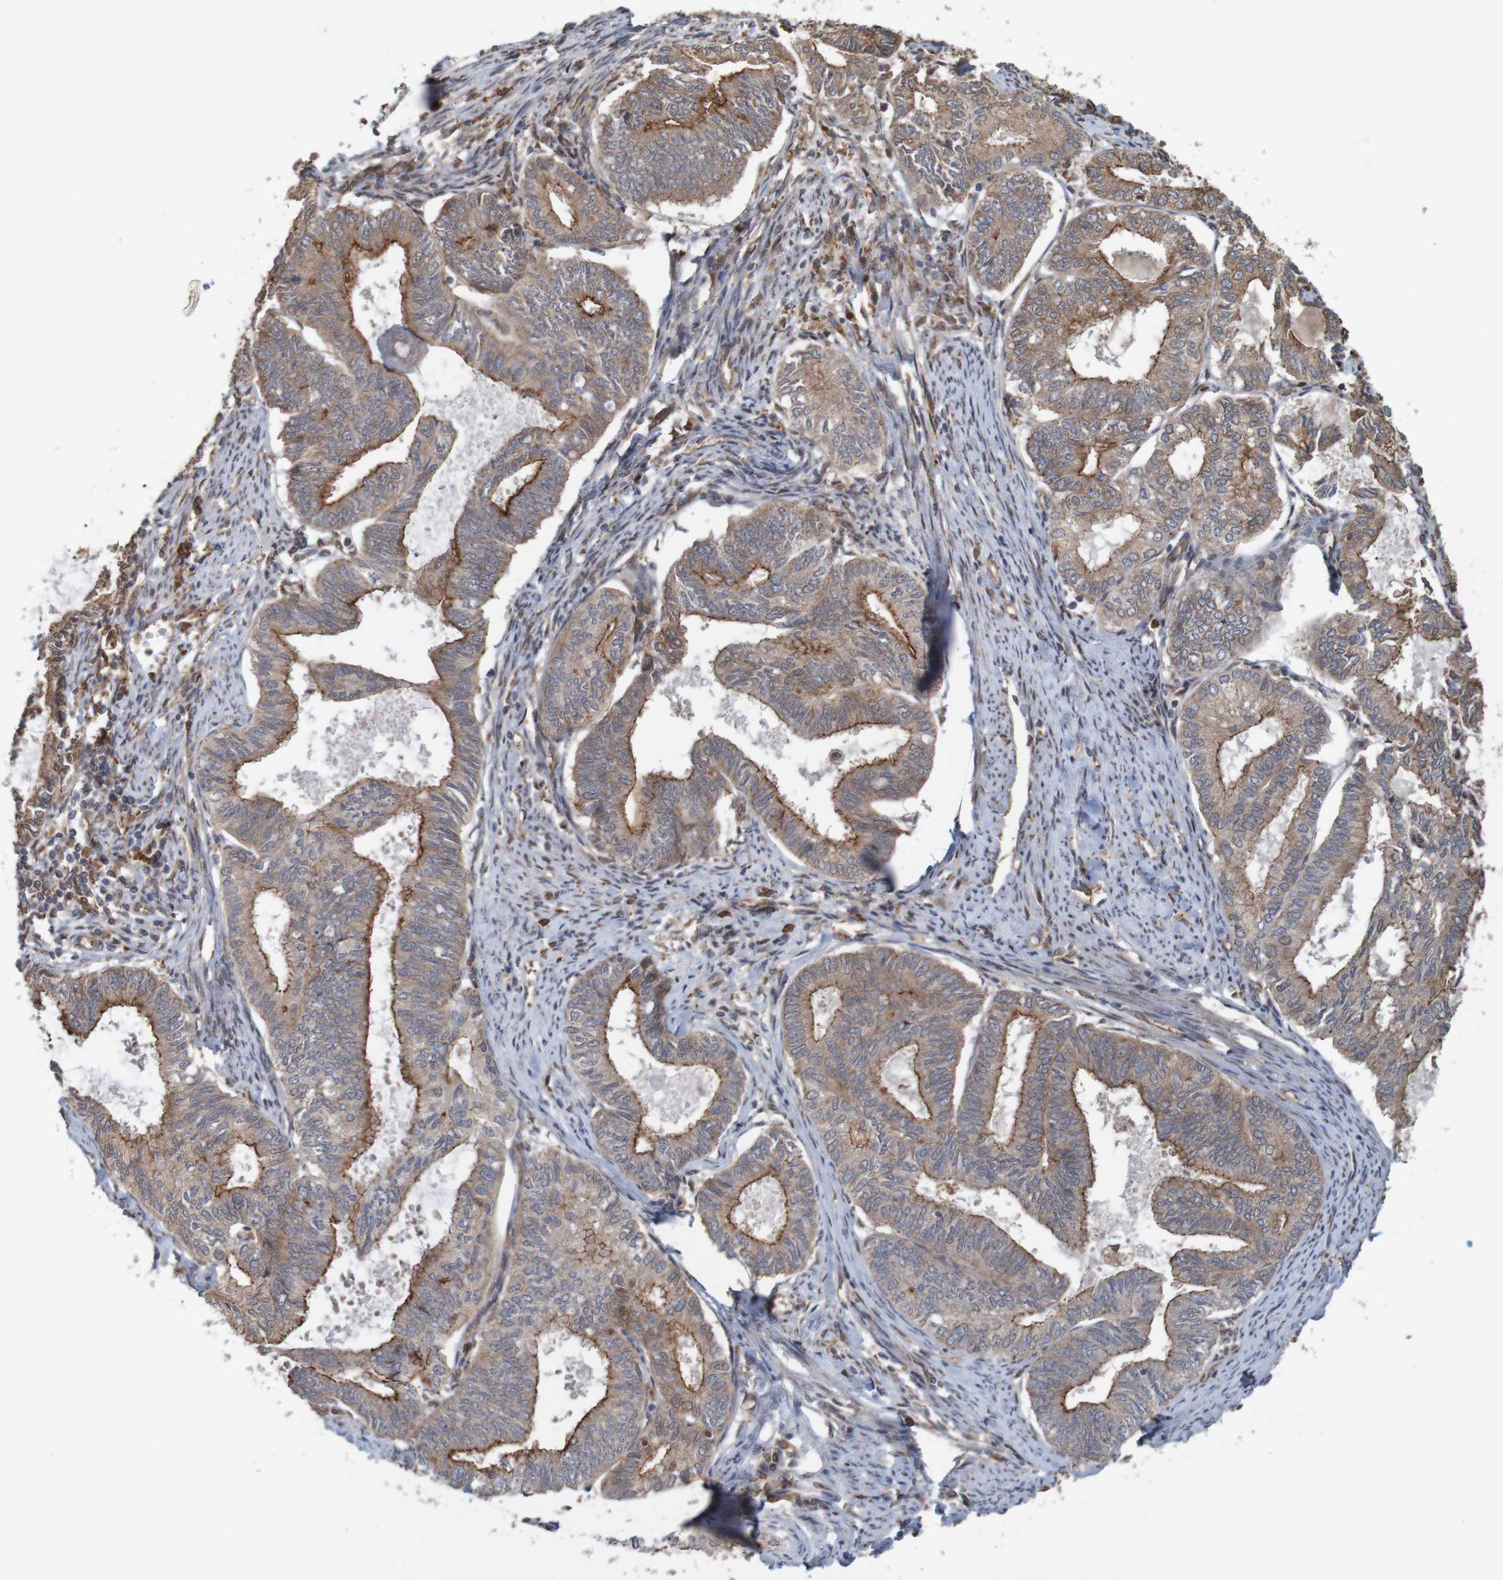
{"staining": {"intensity": "moderate", "quantity": ">75%", "location": "cytoplasmic/membranous"}, "tissue": "endometrial cancer", "cell_type": "Tumor cells", "image_type": "cancer", "snomed": [{"axis": "morphology", "description": "Adenocarcinoma, NOS"}, {"axis": "topography", "description": "Endometrium"}], "caption": "A brown stain labels moderate cytoplasmic/membranous staining of a protein in human endometrial adenocarcinoma tumor cells.", "gene": "ARHGEF11", "patient": {"sex": "female", "age": 86}}